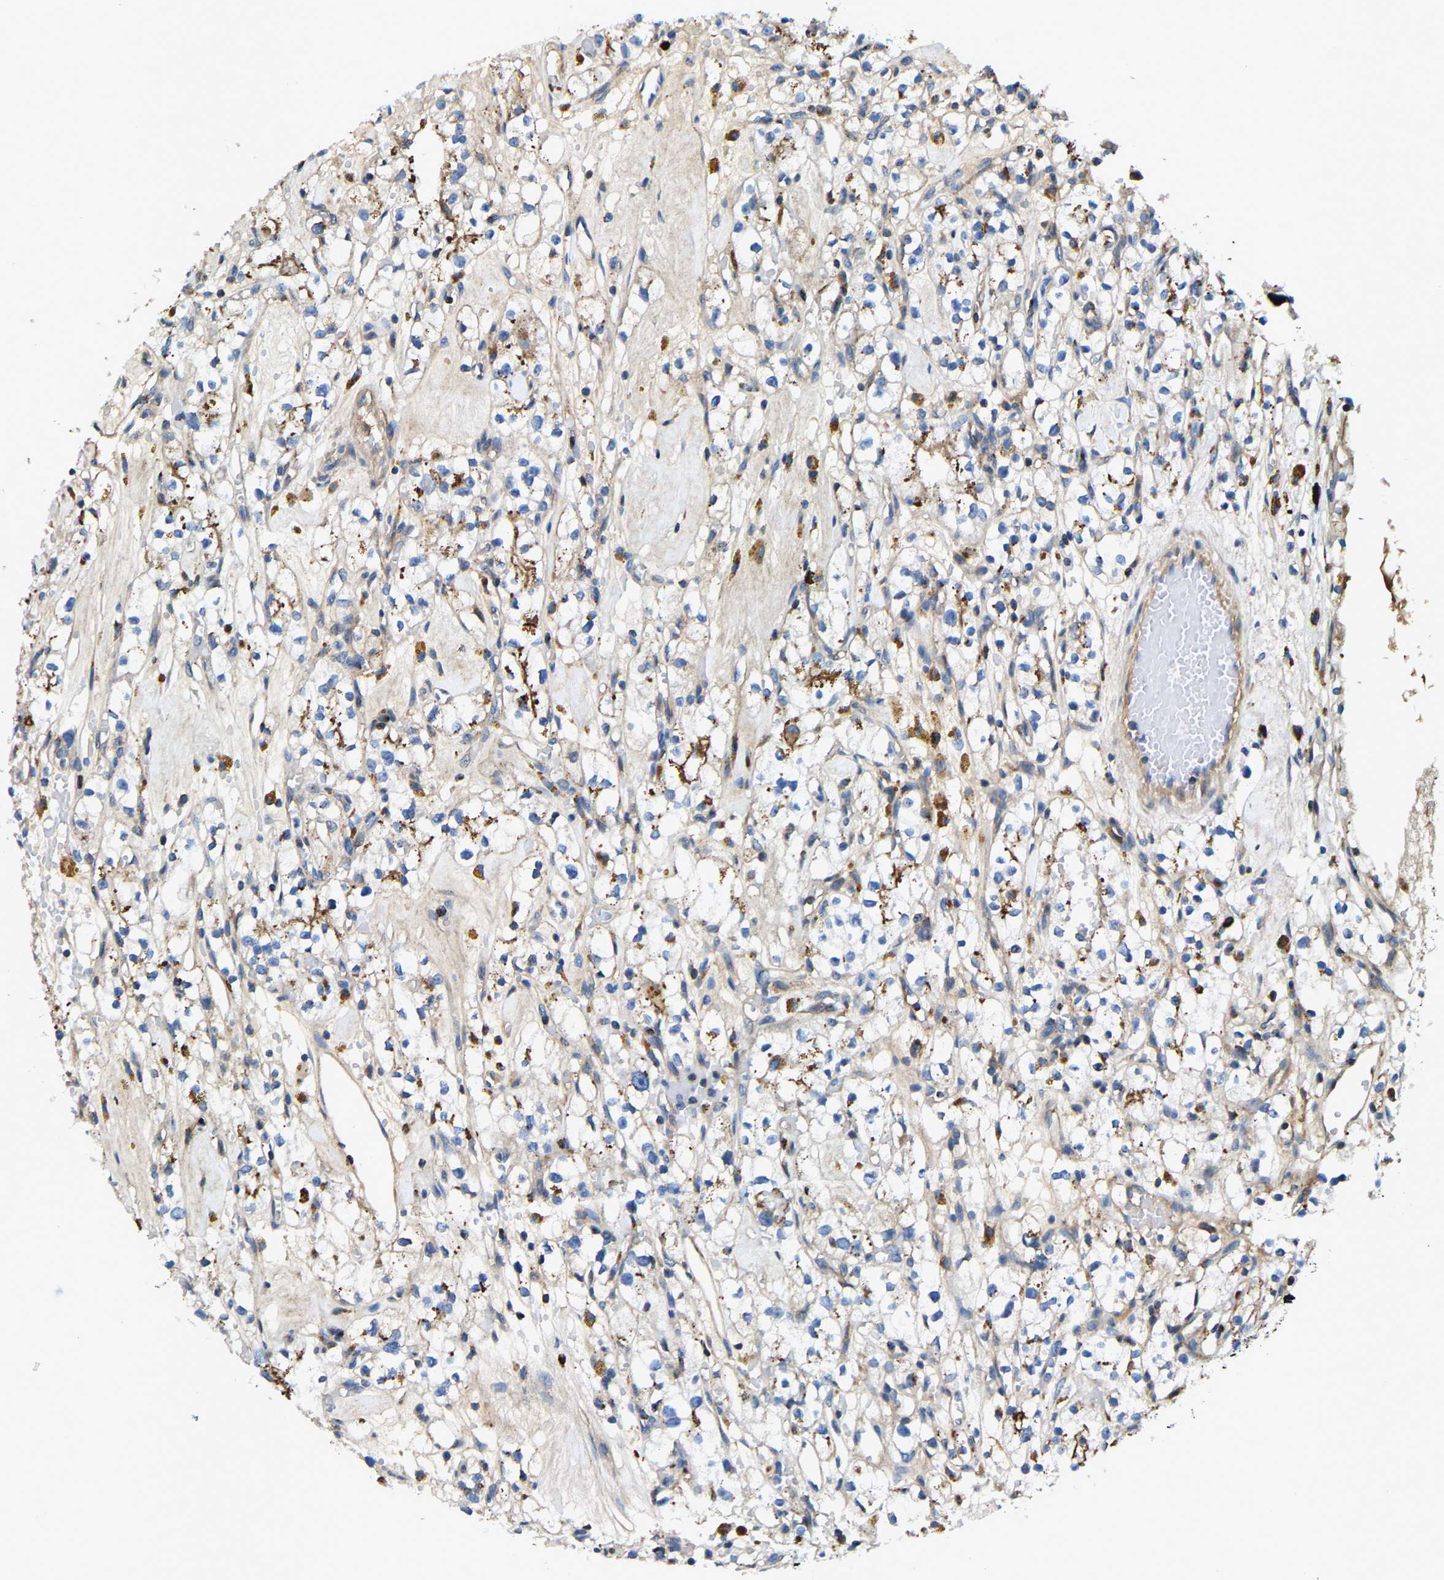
{"staining": {"intensity": "moderate", "quantity": "25%-75%", "location": "cytoplasmic/membranous"}, "tissue": "renal cancer", "cell_type": "Tumor cells", "image_type": "cancer", "snomed": [{"axis": "morphology", "description": "Adenocarcinoma, NOS"}, {"axis": "topography", "description": "Kidney"}], "caption": "Immunohistochemical staining of human renal adenocarcinoma displays moderate cytoplasmic/membranous protein expression in about 25%-75% of tumor cells.", "gene": "DPP7", "patient": {"sex": "male", "age": 56}}